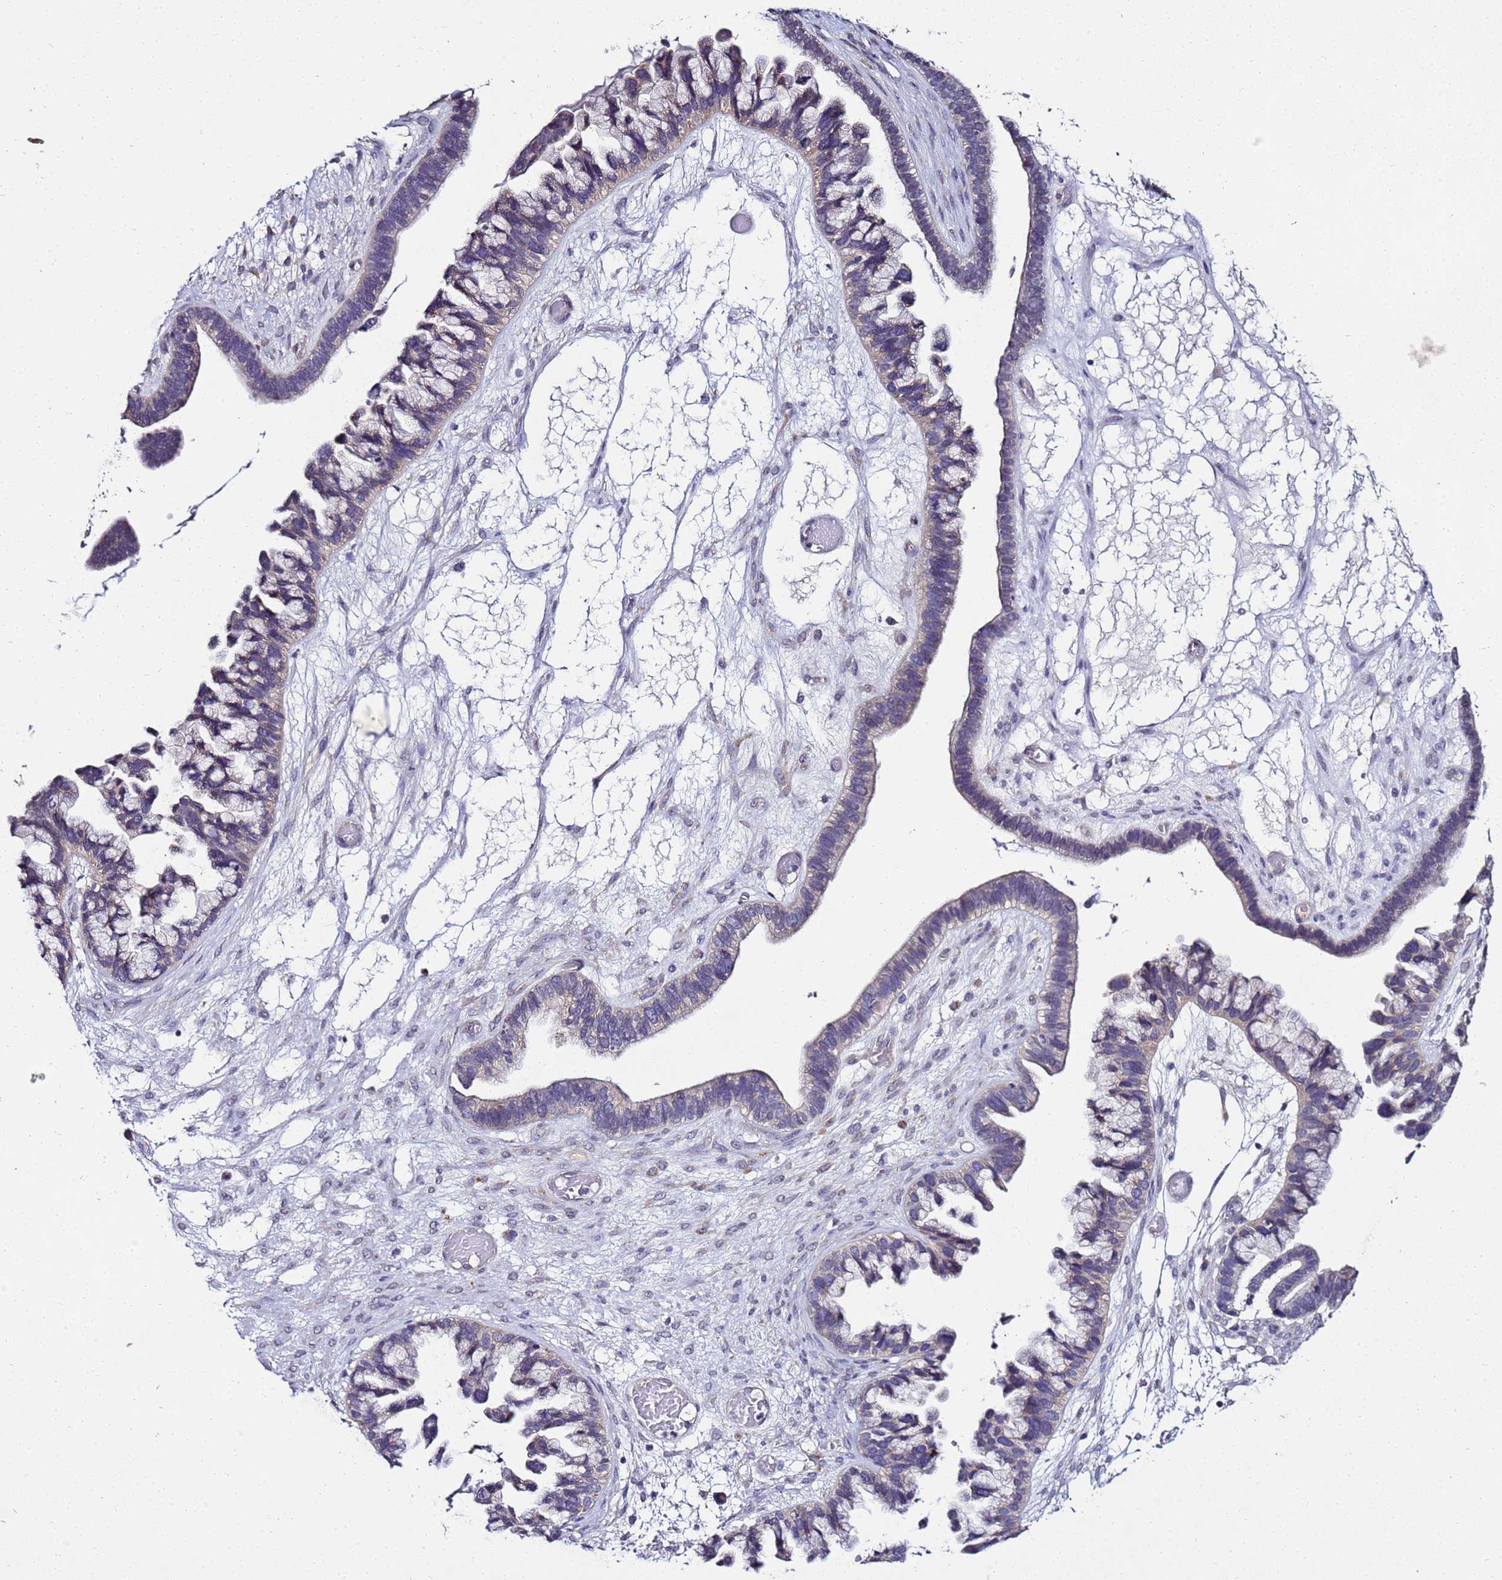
{"staining": {"intensity": "negative", "quantity": "none", "location": "none"}, "tissue": "ovarian cancer", "cell_type": "Tumor cells", "image_type": "cancer", "snomed": [{"axis": "morphology", "description": "Cystadenocarcinoma, serous, NOS"}, {"axis": "topography", "description": "Ovary"}], "caption": "This is a image of immunohistochemistry (IHC) staining of ovarian cancer (serous cystadenocarcinoma), which shows no staining in tumor cells. (Stains: DAB (3,3'-diaminobenzidine) immunohistochemistry (IHC) with hematoxylin counter stain, Microscopy: brightfield microscopy at high magnification).", "gene": "FAM166B", "patient": {"sex": "female", "age": 56}}